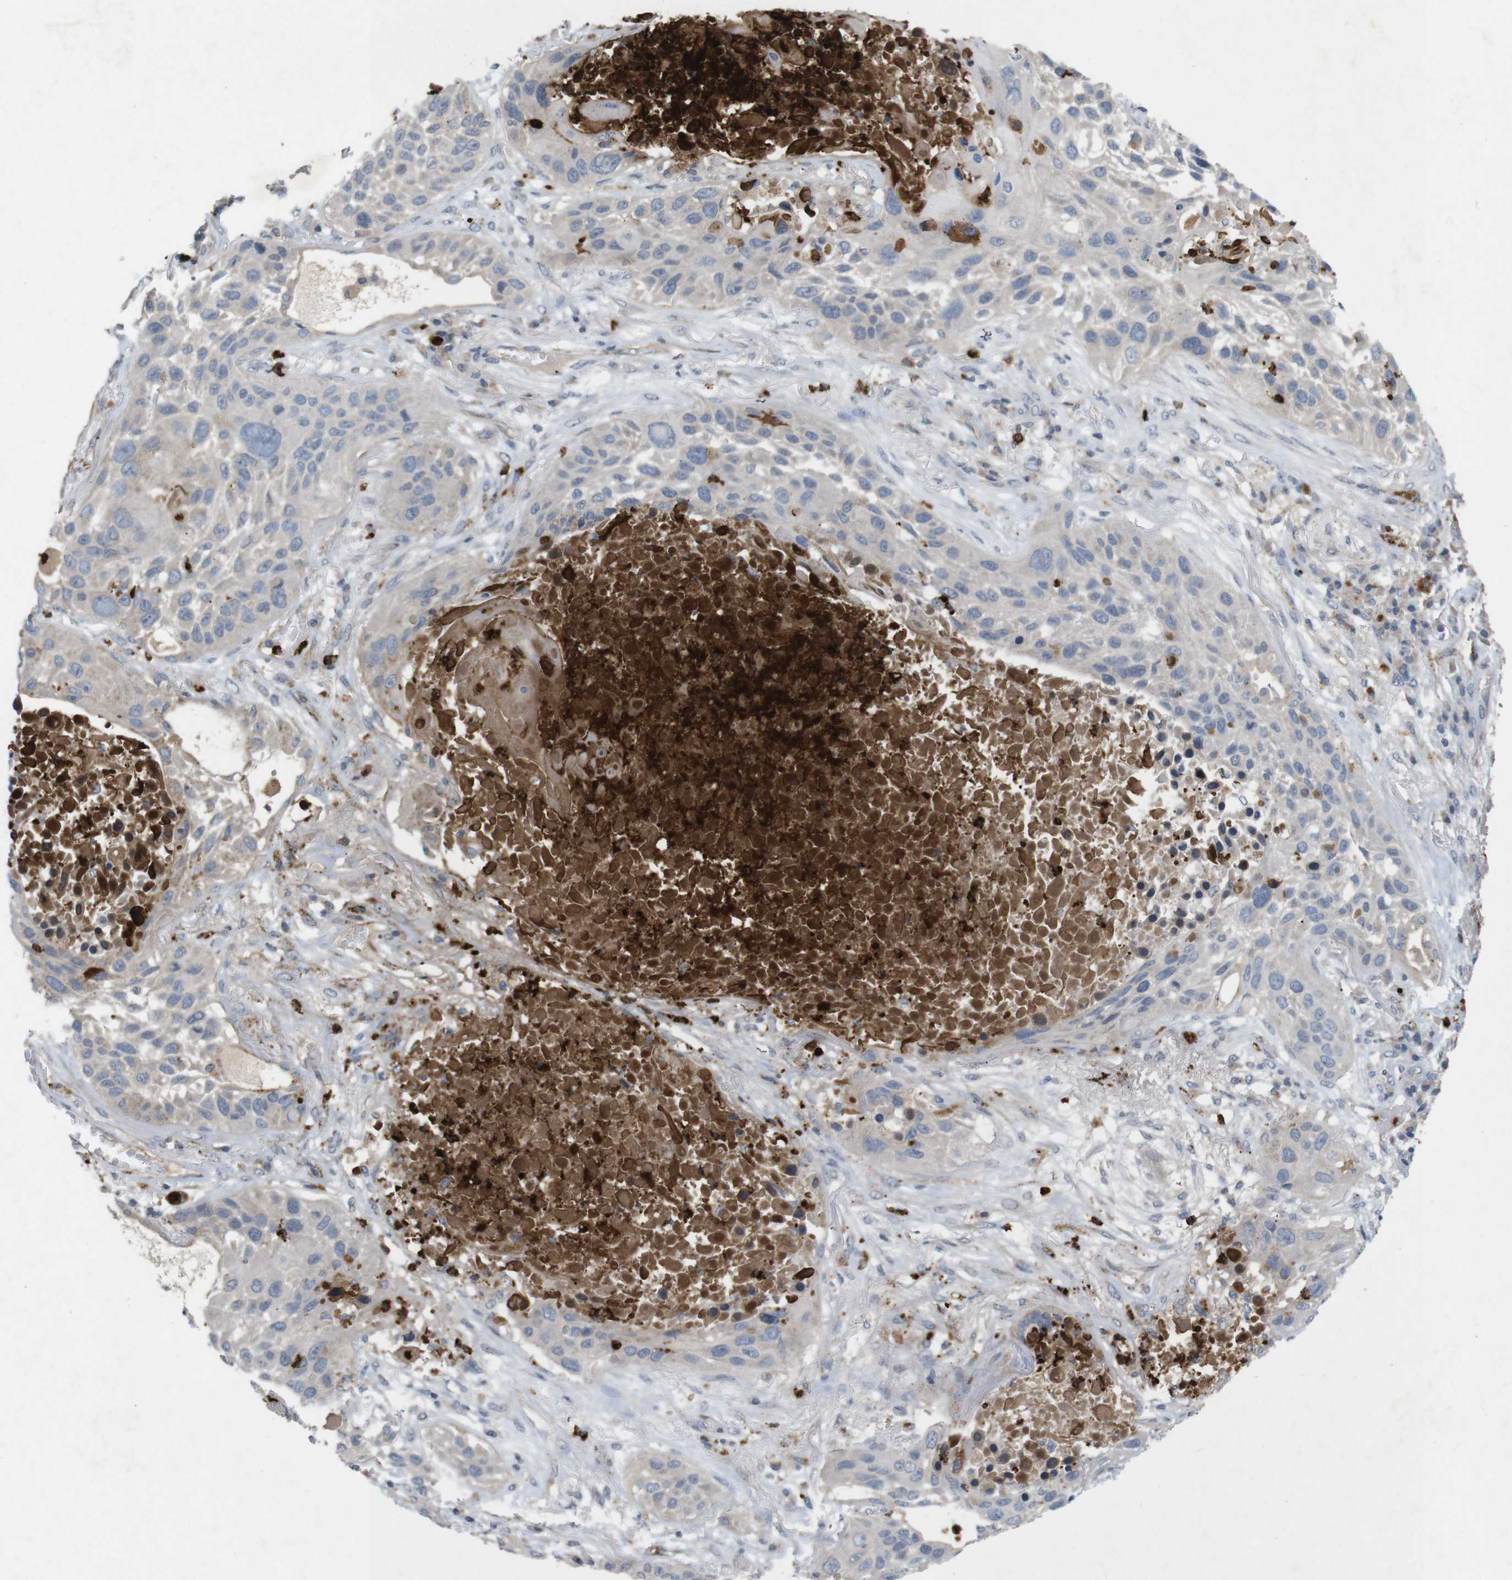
{"staining": {"intensity": "weak", "quantity": "<25%", "location": "cytoplasmic/membranous"}, "tissue": "lung cancer", "cell_type": "Tumor cells", "image_type": "cancer", "snomed": [{"axis": "morphology", "description": "Squamous cell carcinoma, NOS"}, {"axis": "topography", "description": "Lung"}], "caption": "DAB immunohistochemical staining of lung cancer (squamous cell carcinoma) exhibits no significant staining in tumor cells.", "gene": "TSPAN14", "patient": {"sex": "male", "age": 57}}